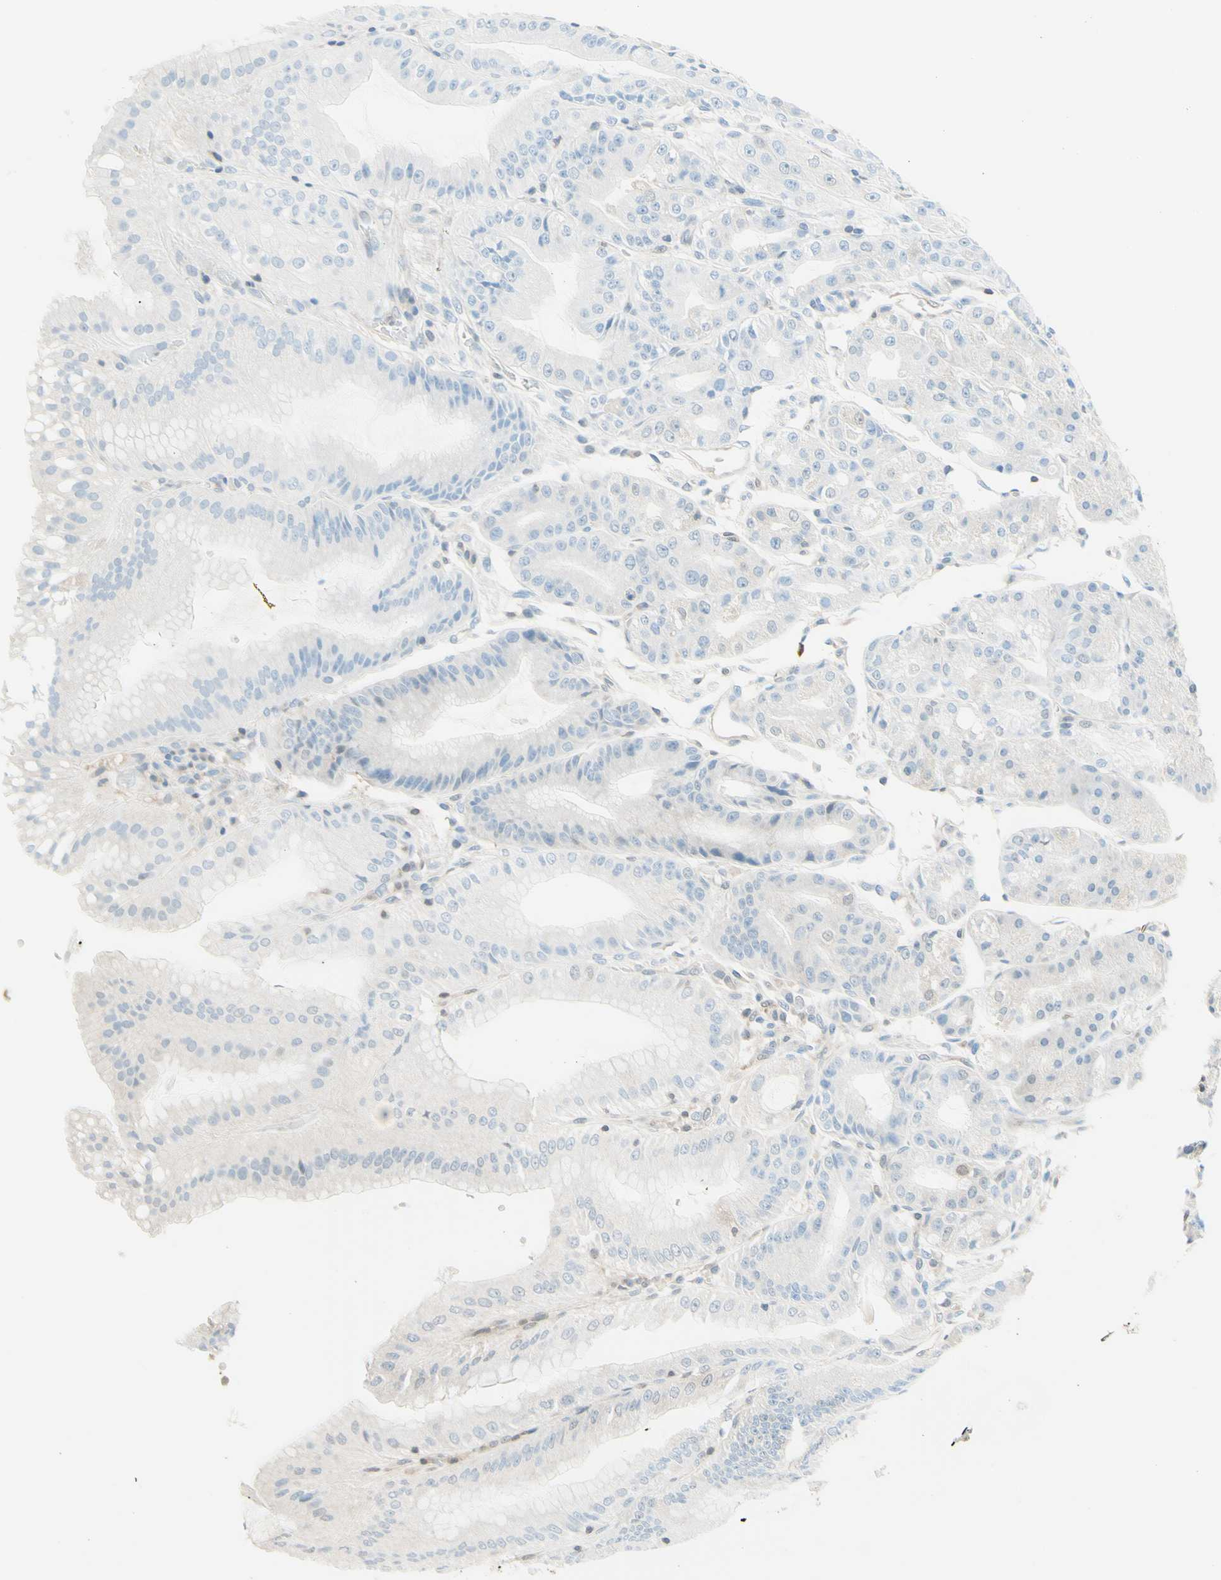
{"staining": {"intensity": "weak", "quantity": "<25%", "location": "cytoplasmic/membranous"}, "tissue": "stomach", "cell_type": "Glandular cells", "image_type": "normal", "snomed": [{"axis": "morphology", "description": "Normal tissue, NOS"}, {"axis": "topography", "description": "Stomach, lower"}], "caption": "Glandular cells are negative for brown protein staining in unremarkable stomach.", "gene": "UPK3B", "patient": {"sex": "male", "age": 71}}